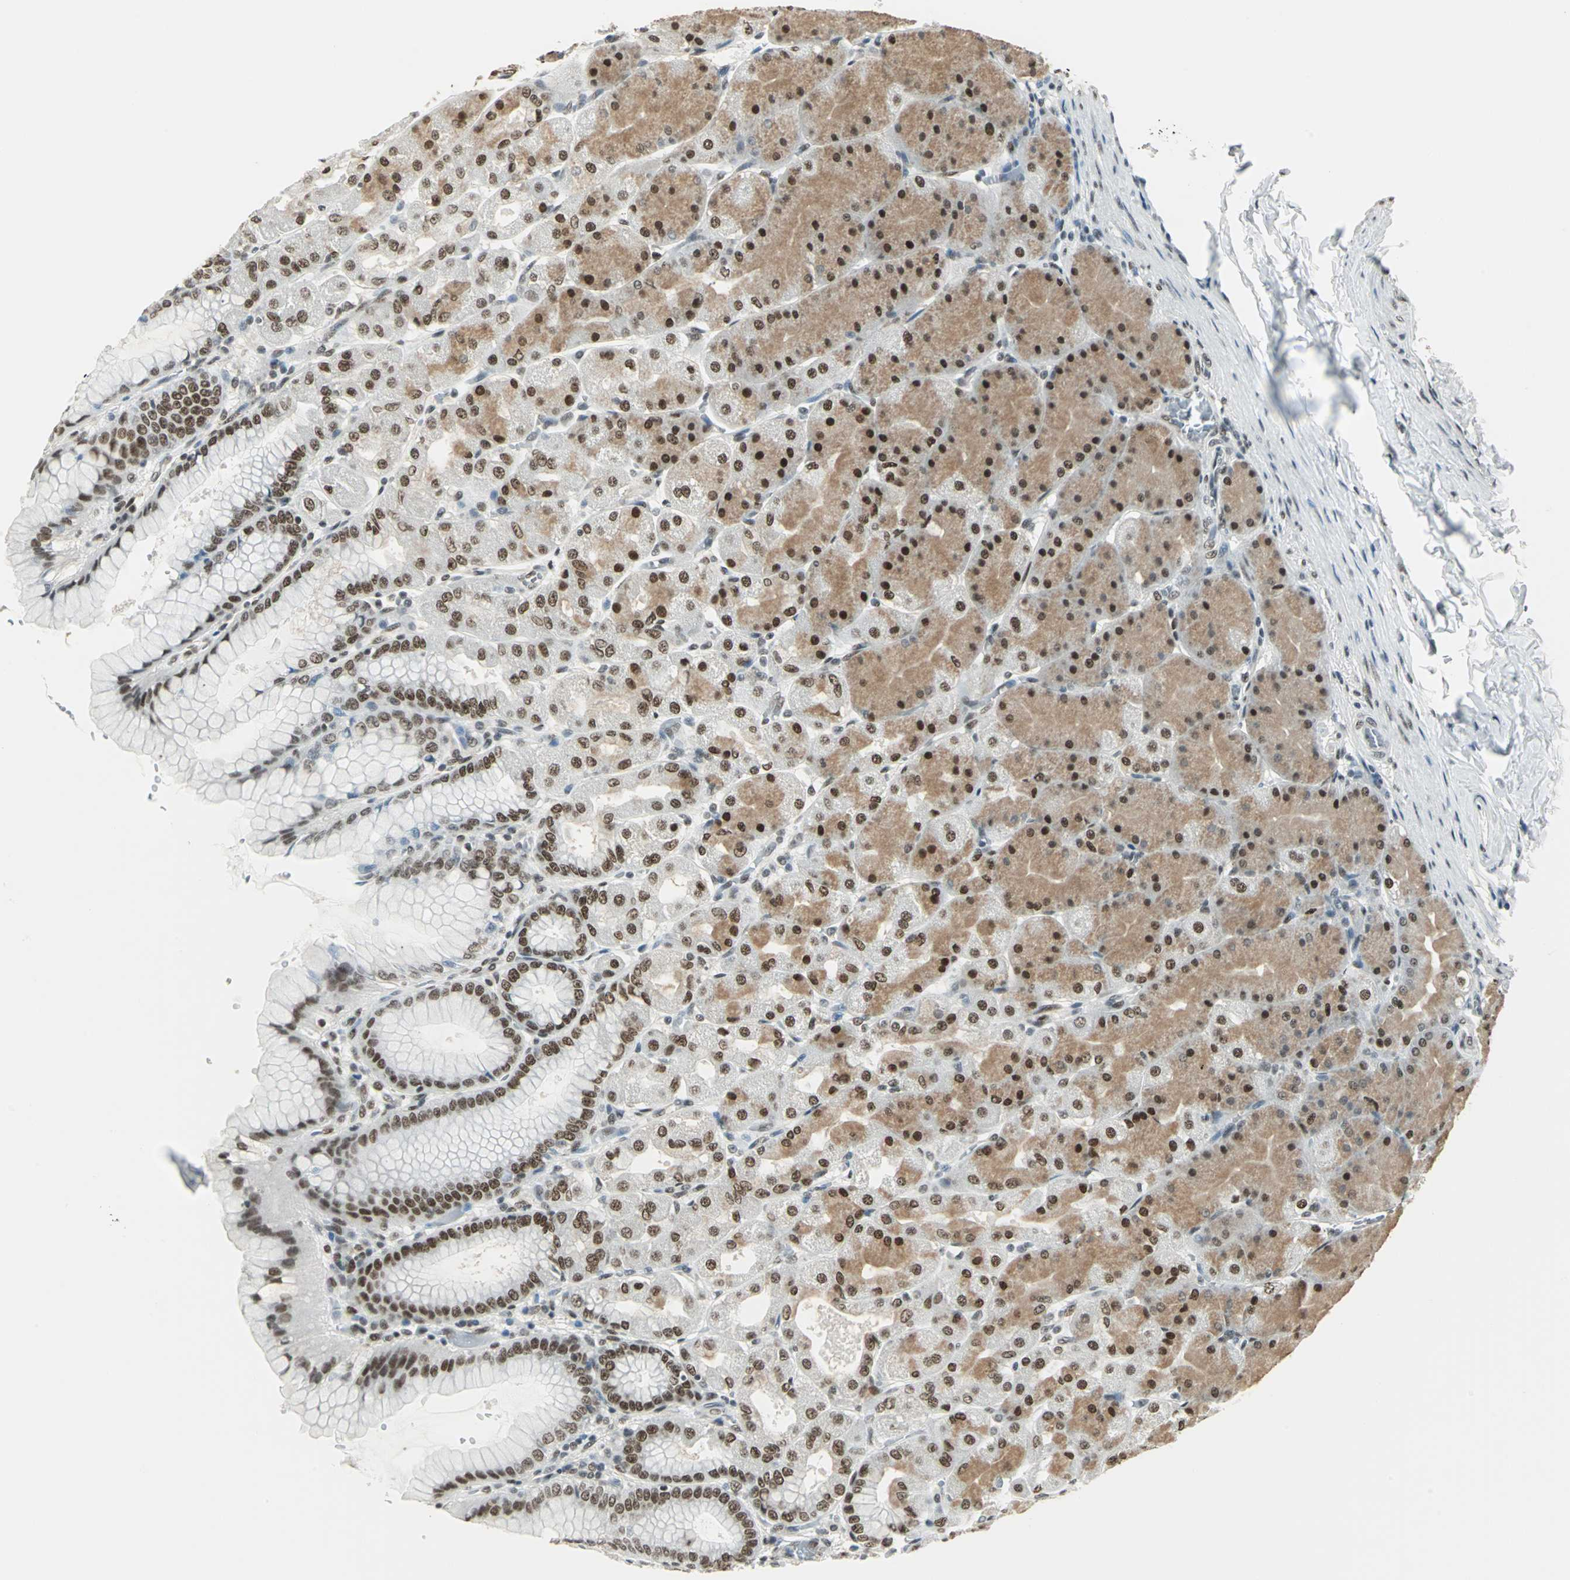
{"staining": {"intensity": "strong", "quantity": ">75%", "location": "cytoplasmic/membranous,nuclear"}, "tissue": "stomach", "cell_type": "Glandular cells", "image_type": "normal", "snomed": [{"axis": "morphology", "description": "Normal tissue, NOS"}, {"axis": "topography", "description": "Stomach, upper"}], "caption": "Human stomach stained for a protein (brown) reveals strong cytoplasmic/membranous,nuclear positive staining in about >75% of glandular cells.", "gene": "ADNP", "patient": {"sex": "female", "age": 56}}